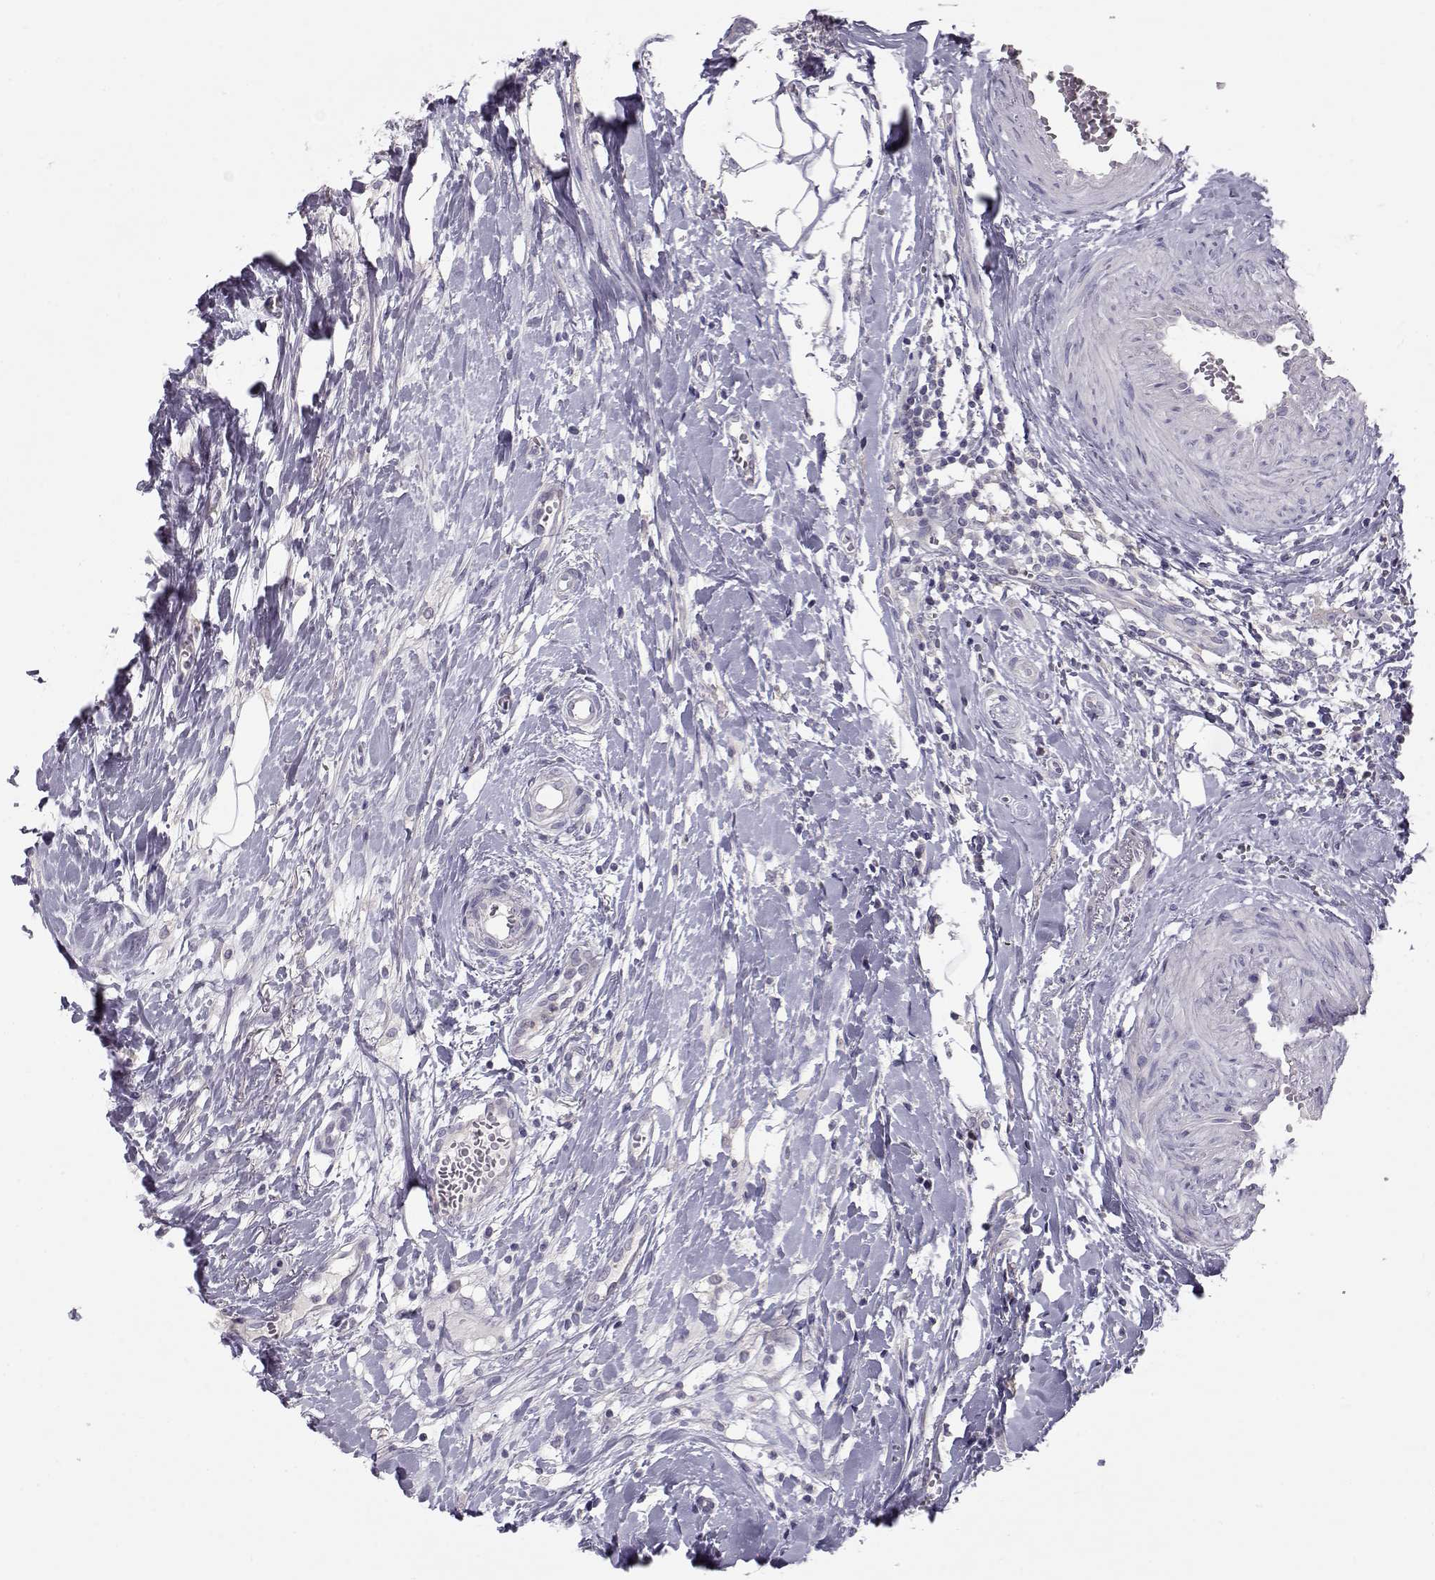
{"staining": {"intensity": "negative", "quantity": "none", "location": "none"}, "tissue": "head and neck cancer", "cell_type": "Tumor cells", "image_type": "cancer", "snomed": [{"axis": "morphology", "description": "Squamous cell carcinoma, NOS"}, {"axis": "morphology", "description": "Squamous cell carcinoma, metastatic, NOS"}, {"axis": "topography", "description": "Oral tissue"}, {"axis": "topography", "description": "Head-Neck"}], "caption": "IHC image of neoplastic tissue: human head and neck cancer (squamous cell carcinoma) stained with DAB (3,3'-diaminobenzidine) reveals no significant protein expression in tumor cells.", "gene": "GRK1", "patient": {"sex": "female", "age": 85}}